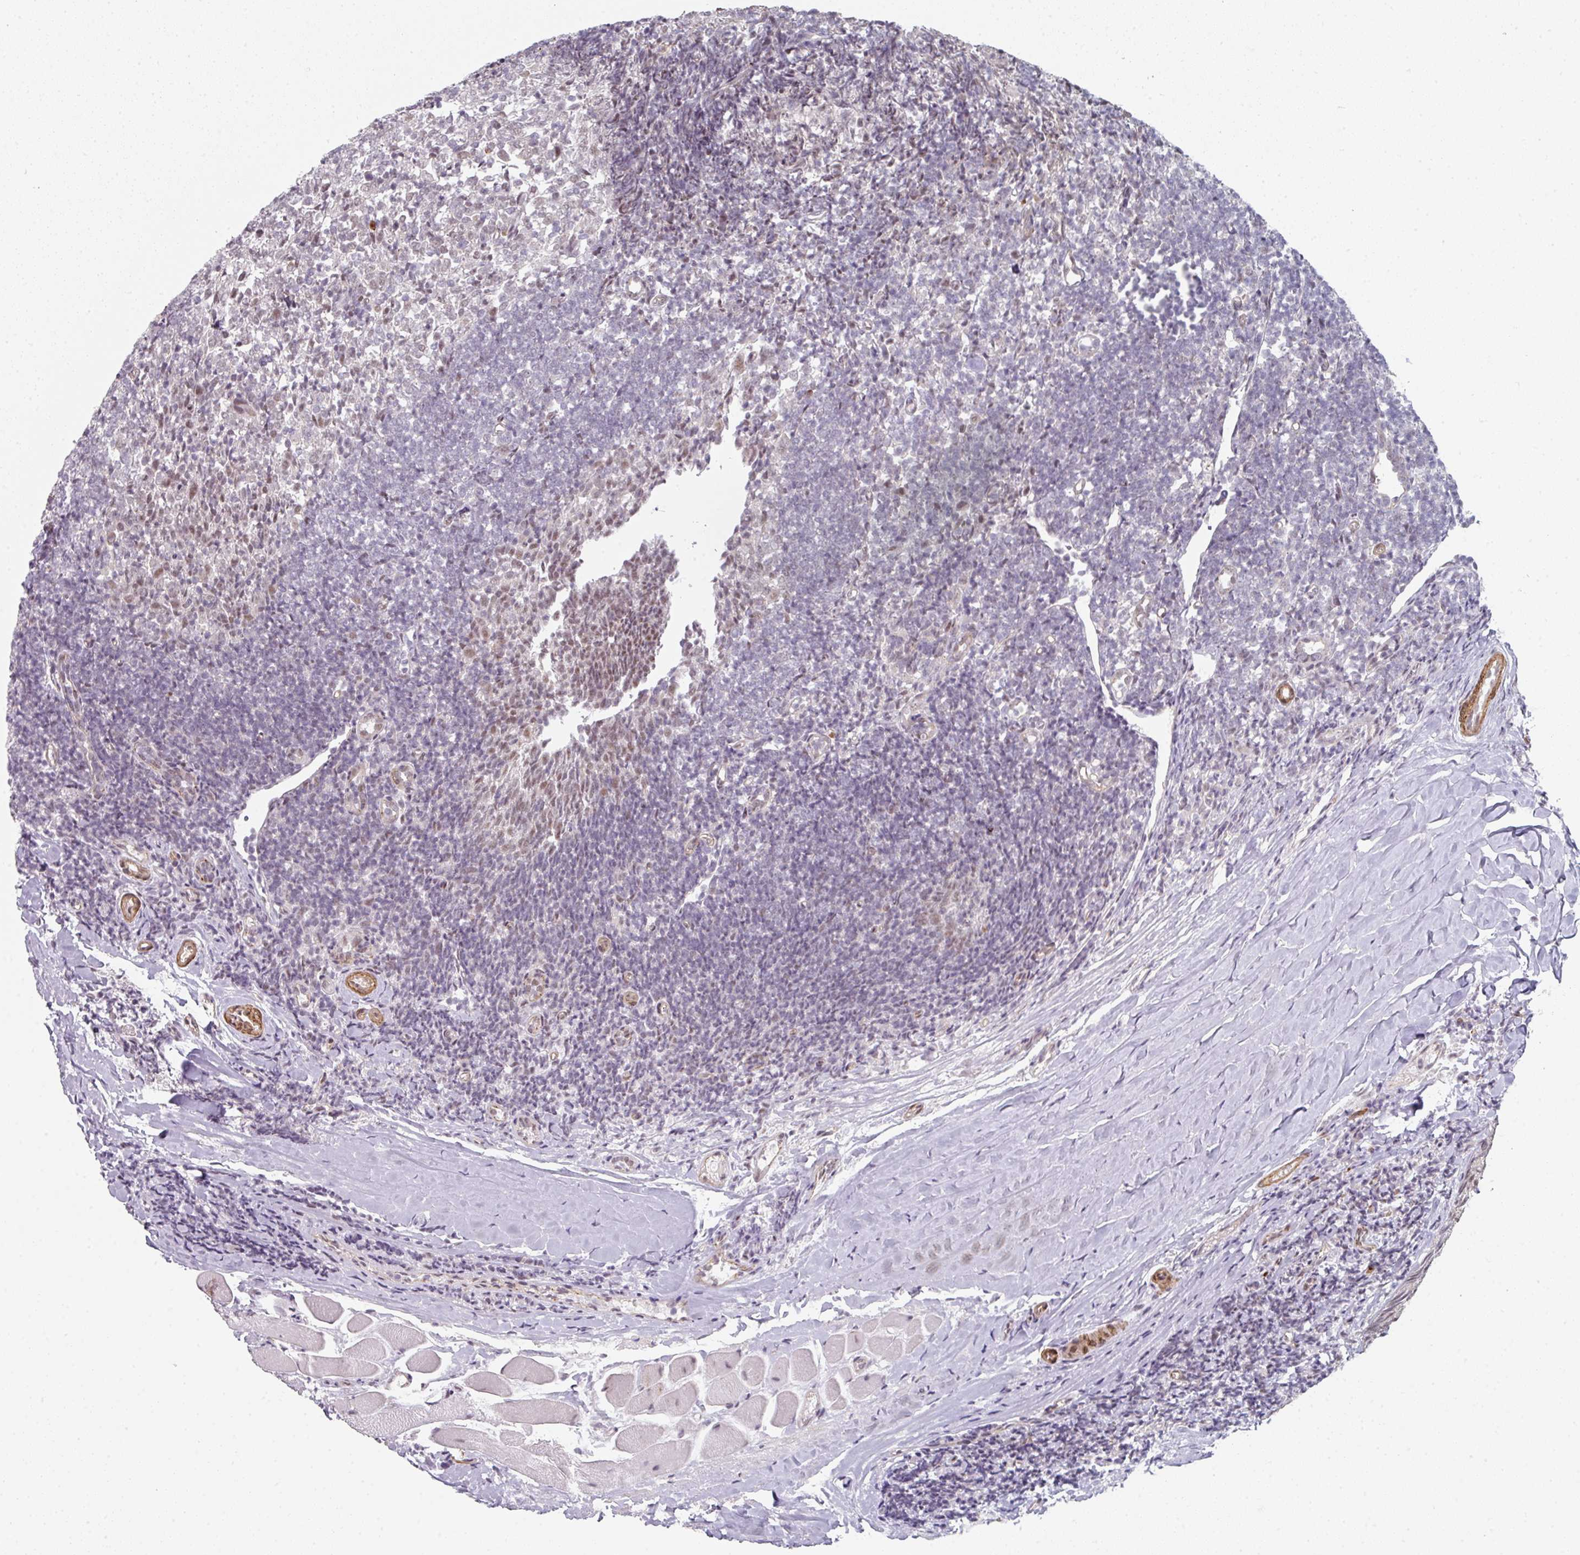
{"staining": {"intensity": "weak", "quantity": "<25%", "location": "nuclear"}, "tissue": "tonsil", "cell_type": "Germinal center cells", "image_type": "normal", "snomed": [{"axis": "morphology", "description": "Normal tissue, NOS"}, {"axis": "topography", "description": "Tonsil"}], "caption": "Immunohistochemistry (IHC) histopathology image of unremarkable tonsil: human tonsil stained with DAB (3,3'-diaminobenzidine) reveals no significant protein expression in germinal center cells.", "gene": "TMCC1", "patient": {"sex": "female", "age": 10}}